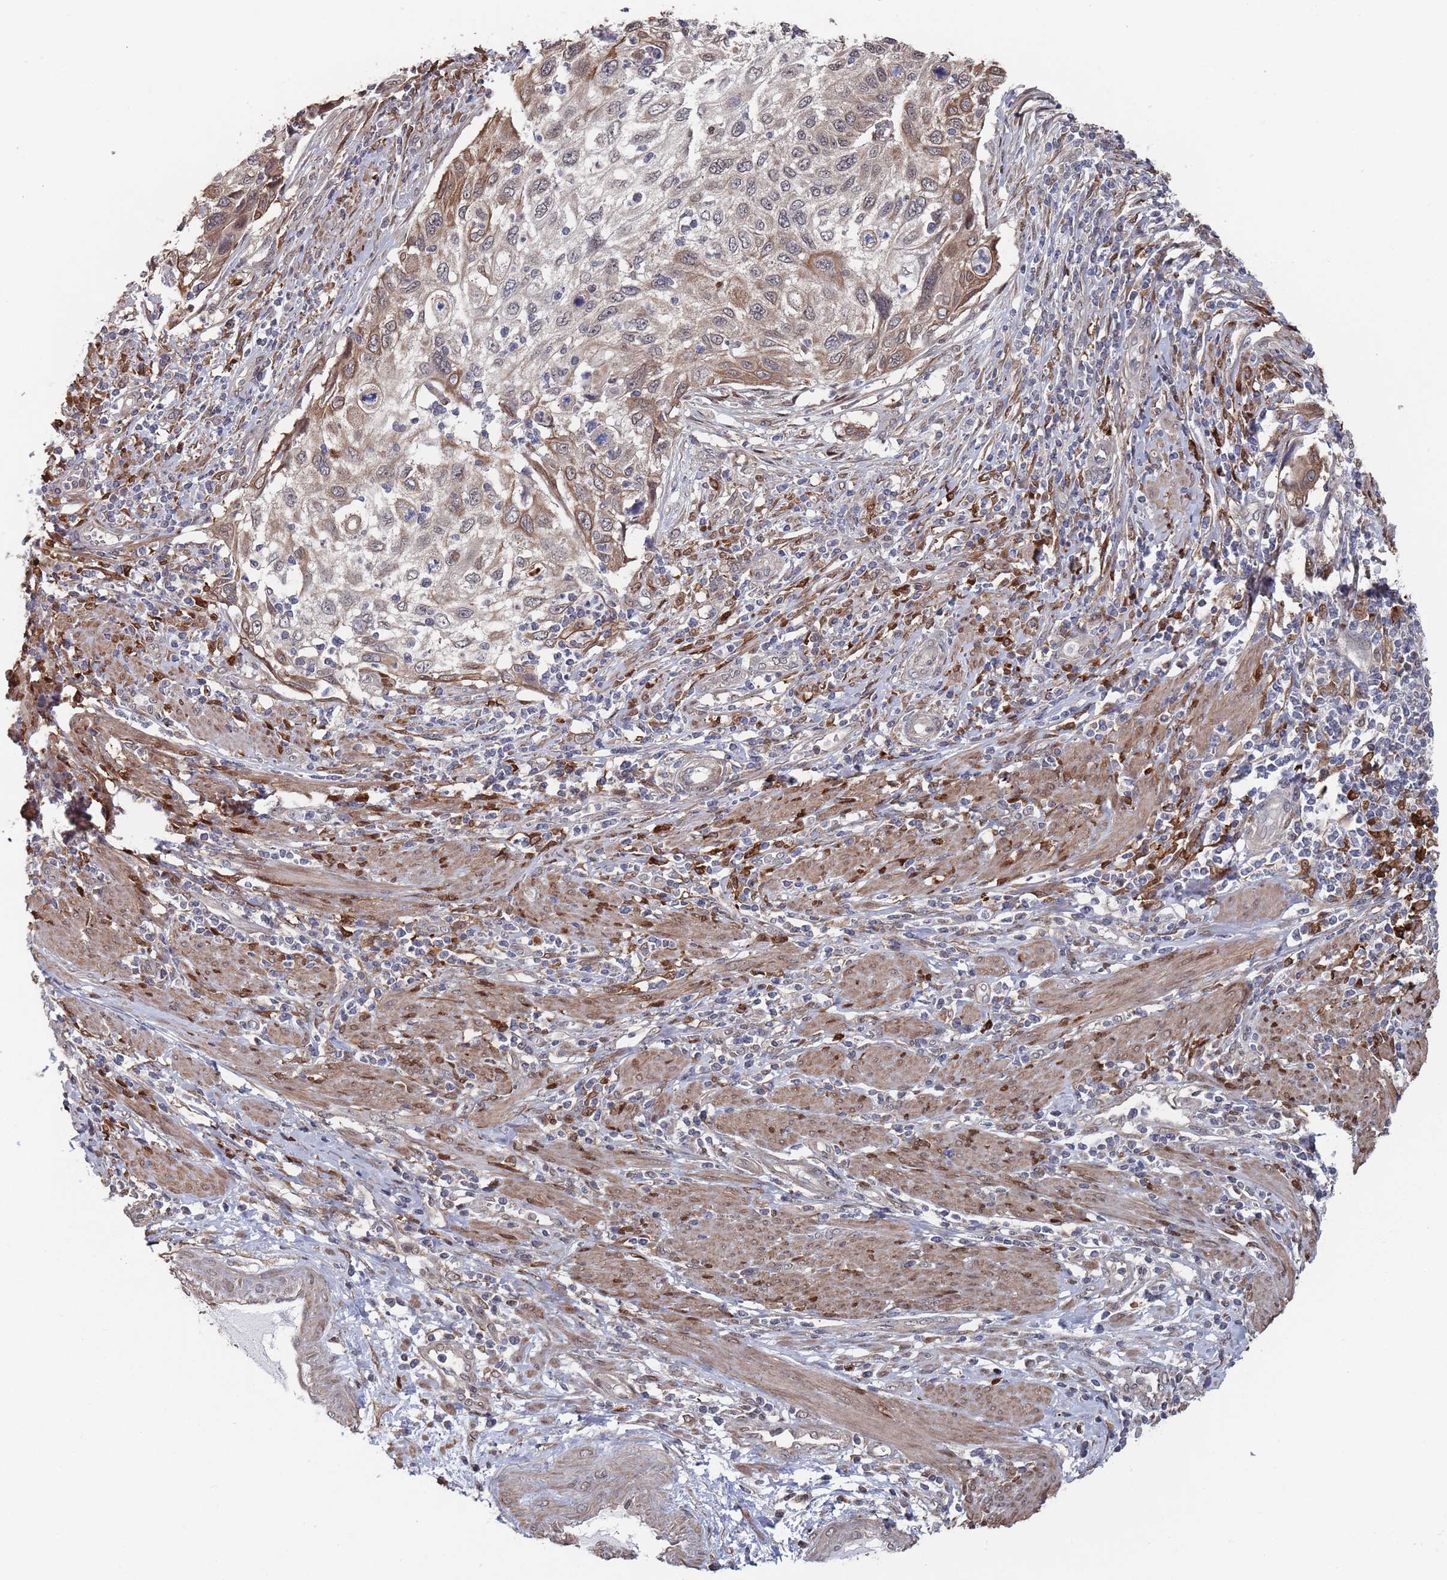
{"staining": {"intensity": "moderate", "quantity": "25%-75%", "location": "cytoplasmic/membranous"}, "tissue": "cervical cancer", "cell_type": "Tumor cells", "image_type": "cancer", "snomed": [{"axis": "morphology", "description": "Squamous cell carcinoma, NOS"}, {"axis": "topography", "description": "Cervix"}], "caption": "There is medium levels of moderate cytoplasmic/membranous expression in tumor cells of squamous cell carcinoma (cervical), as demonstrated by immunohistochemical staining (brown color).", "gene": "DGKD", "patient": {"sex": "female", "age": 70}}